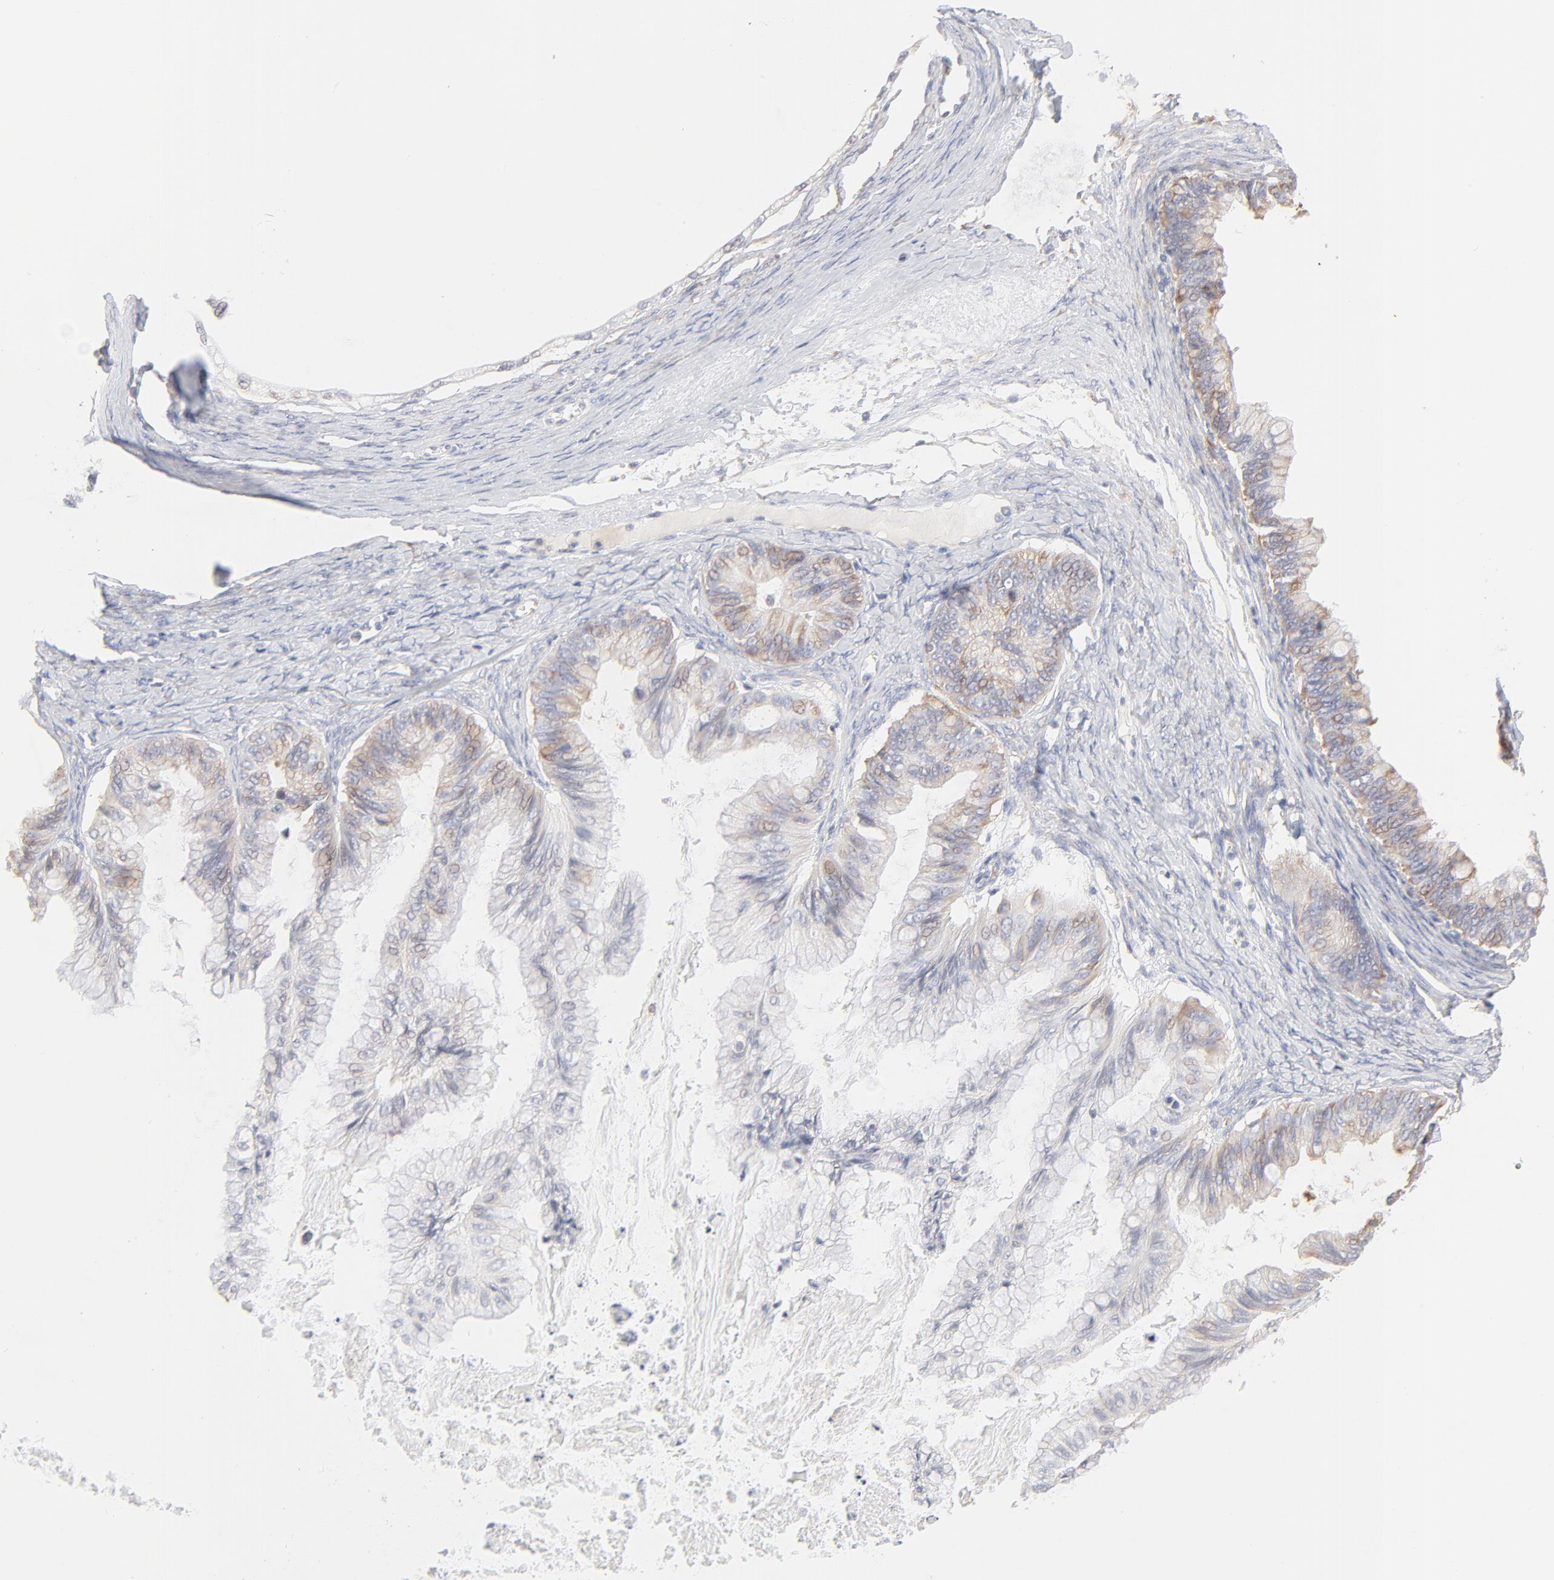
{"staining": {"intensity": "weak", "quantity": "25%-75%", "location": "cytoplasmic/membranous"}, "tissue": "ovarian cancer", "cell_type": "Tumor cells", "image_type": "cancer", "snomed": [{"axis": "morphology", "description": "Cystadenocarcinoma, mucinous, NOS"}, {"axis": "topography", "description": "Ovary"}], "caption": "Immunohistochemical staining of ovarian cancer (mucinous cystadenocarcinoma) reveals weak cytoplasmic/membranous protein expression in about 25%-75% of tumor cells.", "gene": "RPS21", "patient": {"sex": "female", "age": 57}}